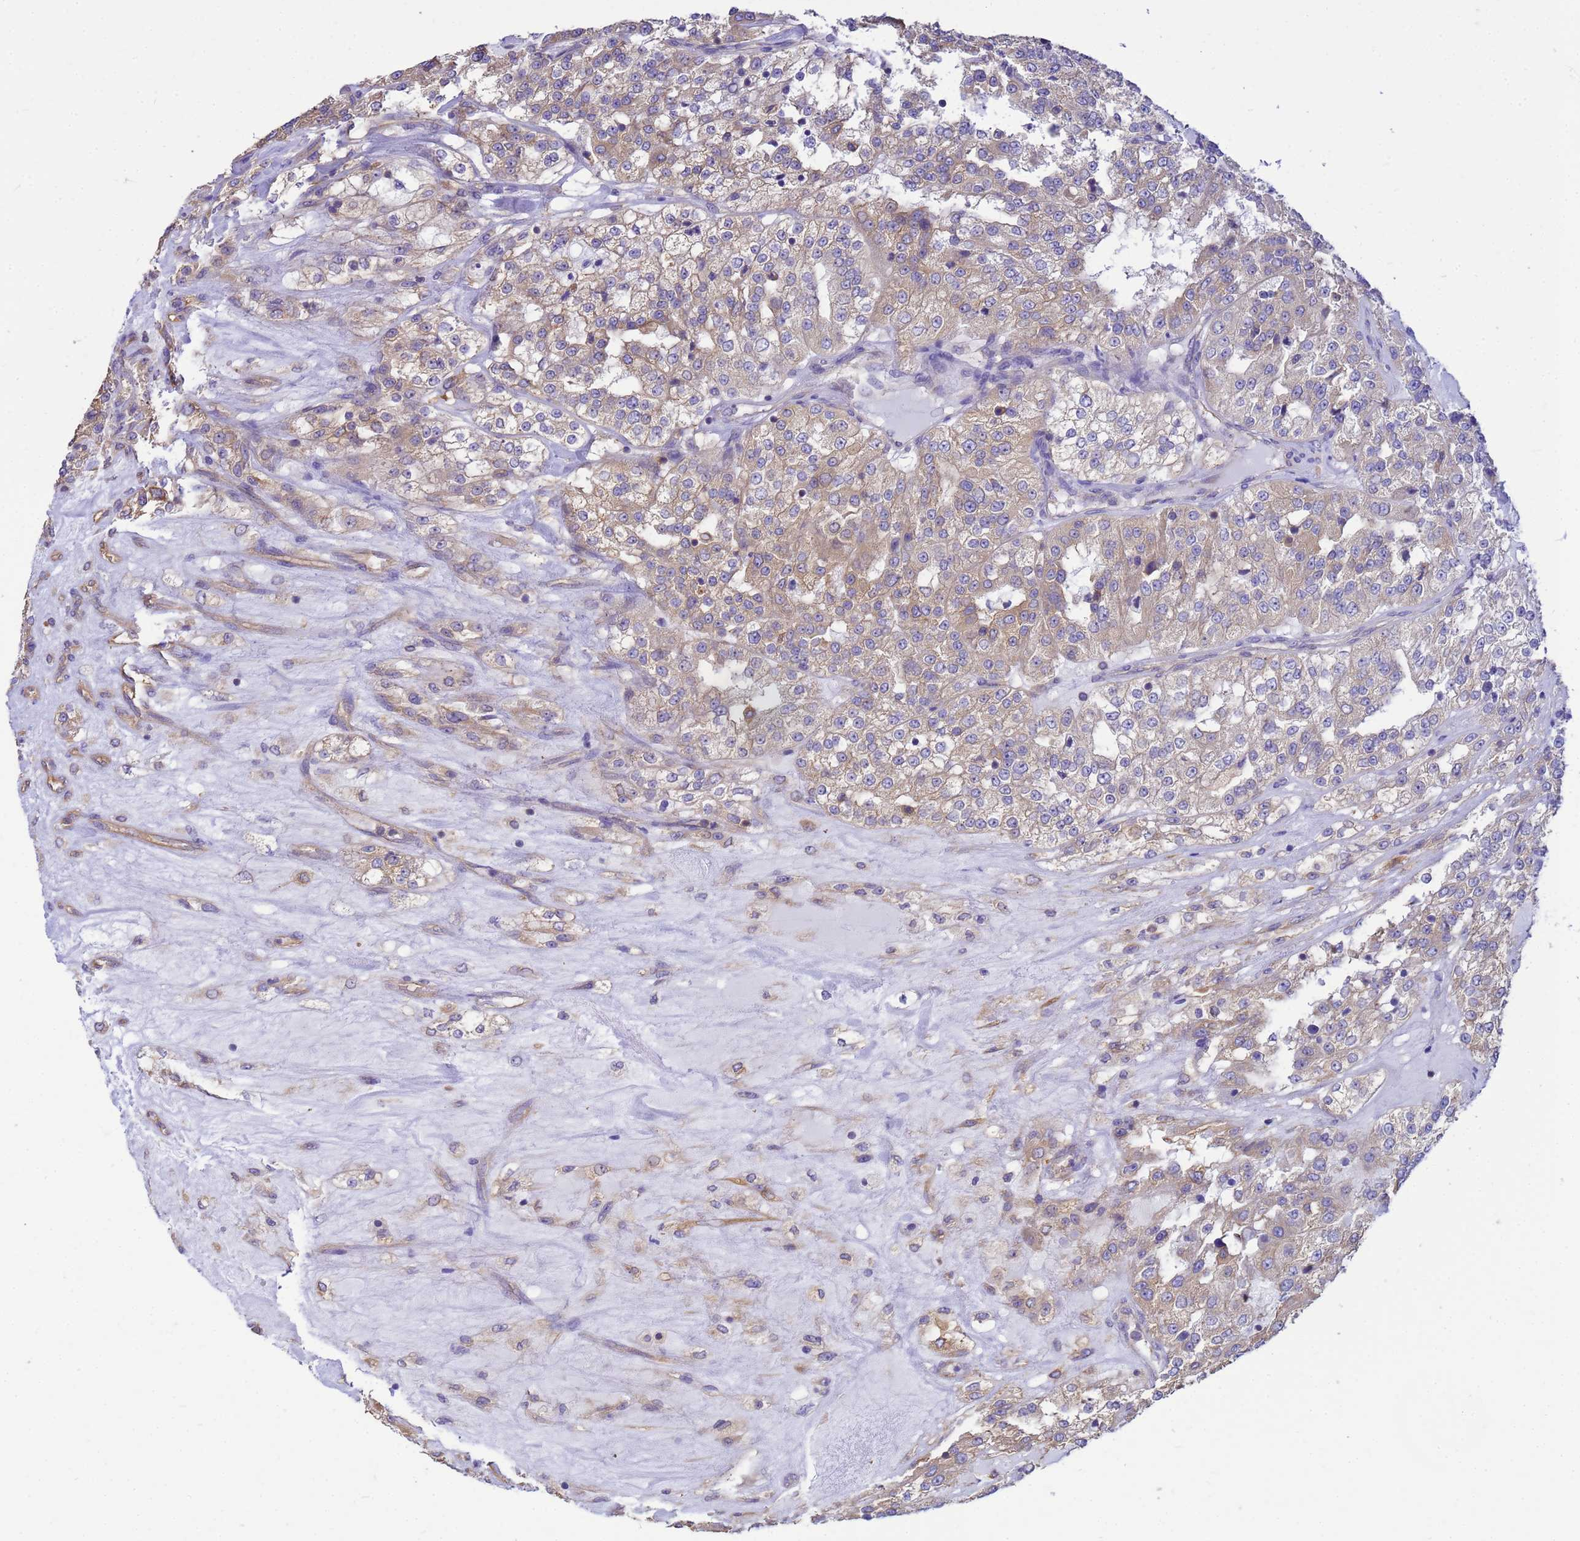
{"staining": {"intensity": "moderate", "quantity": "25%-75%", "location": "cytoplasmic/membranous"}, "tissue": "renal cancer", "cell_type": "Tumor cells", "image_type": "cancer", "snomed": [{"axis": "morphology", "description": "Adenocarcinoma, NOS"}, {"axis": "topography", "description": "Kidney"}], "caption": "This is a micrograph of immunohistochemistry (IHC) staining of renal cancer (adenocarcinoma), which shows moderate positivity in the cytoplasmic/membranous of tumor cells.", "gene": "TUBB1", "patient": {"sex": "female", "age": 63}}